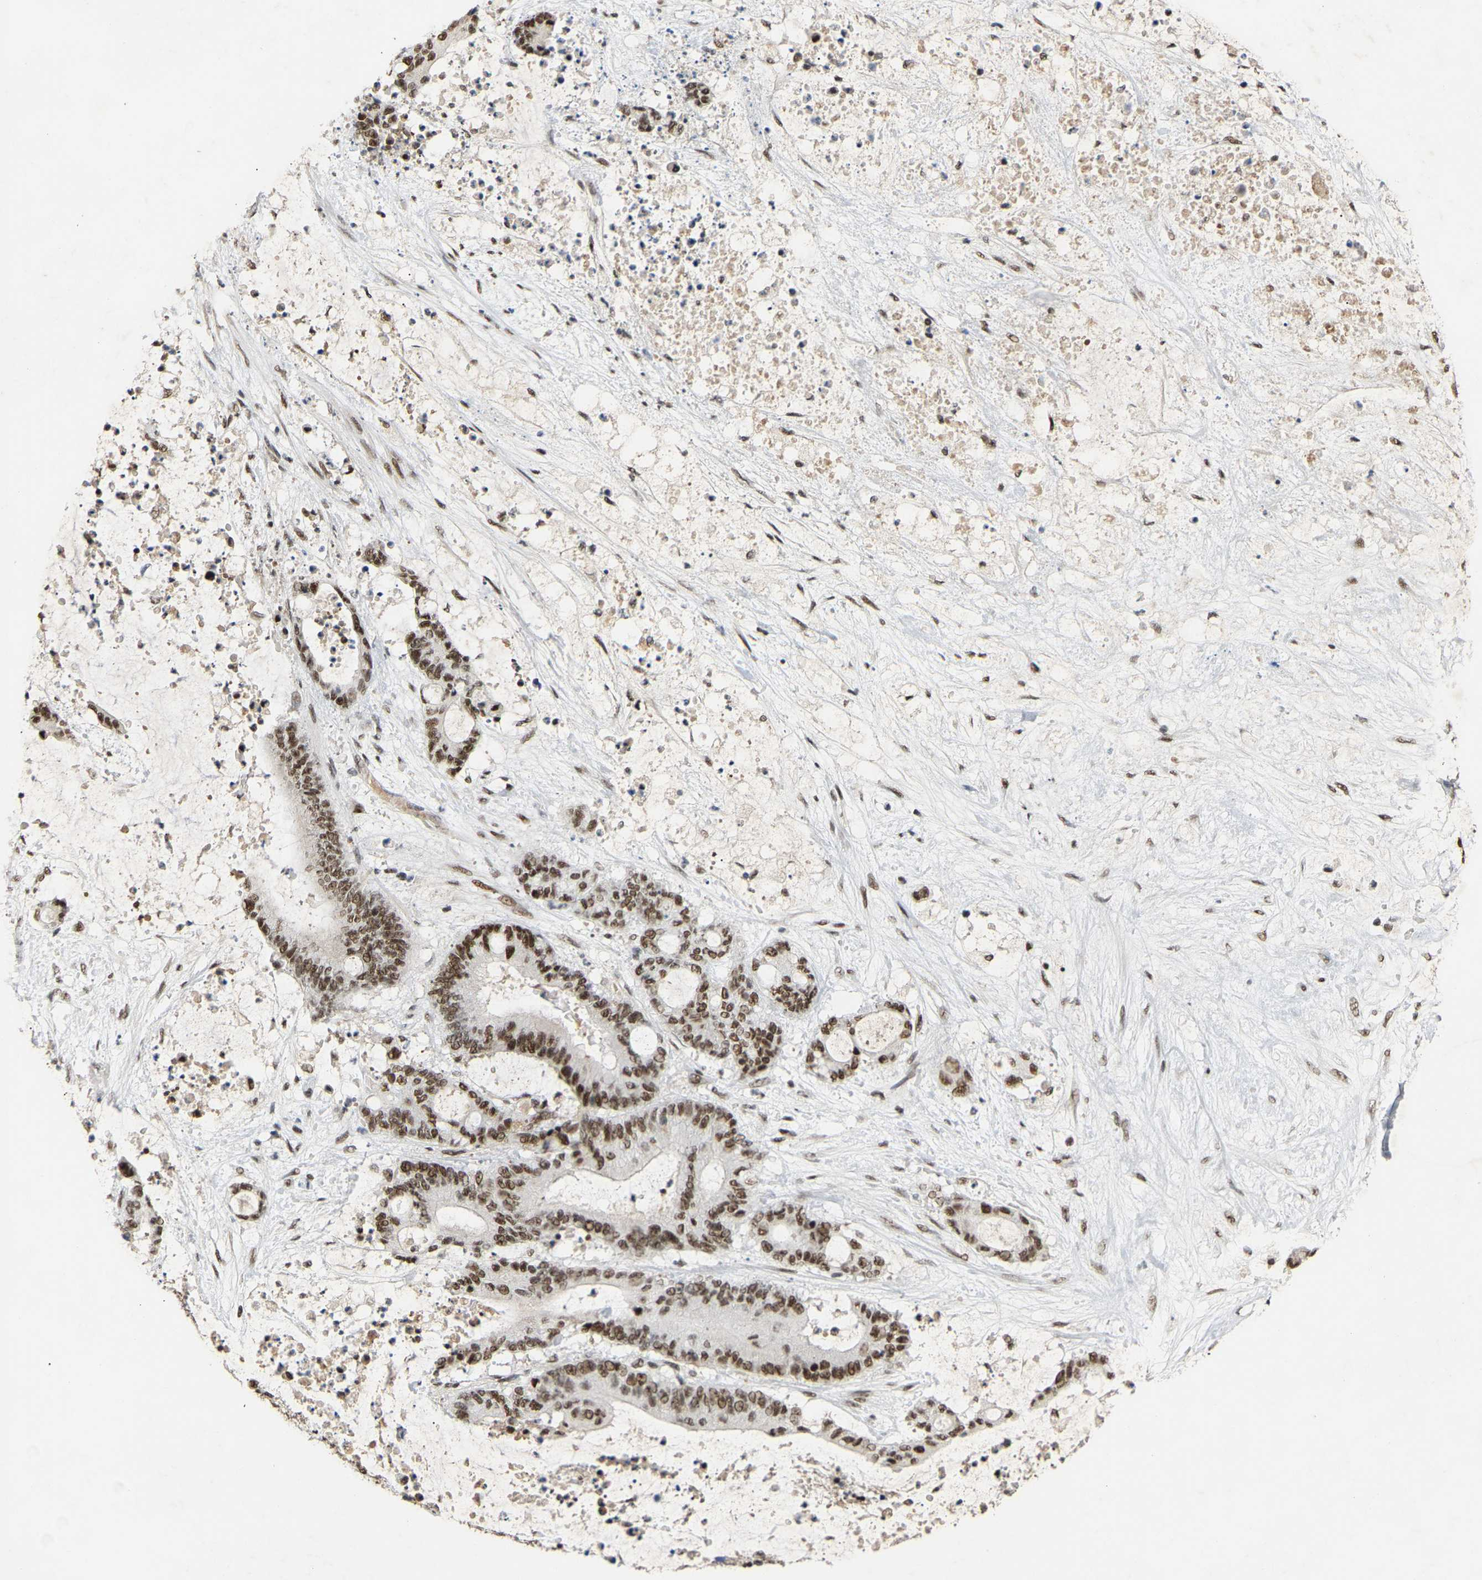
{"staining": {"intensity": "strong", "quantity": ">75%", "location": "nuclear"}, "tissue": "liver cancer", "cell_type": "Tumor cells", "image_type": "cancer", "snomed": [{"axis": "morphology", "description": "Normal tissue, NOS"}, {"axis": "morphology", "description": "Cholangiocarcinoma"}, {"axis": "topography", "description": "Liver"}, {"axis": "topography", "description": "Peripheral nerve tissue"}], "caption": "An image of cholangiocarcinoma (liver) stained for a protein demonstrates strong nuclear brown staining in tumor cells. Immunohistochemistry stains the protein of interest in brown and the nuclei are stained blue.", "gene": "NELFB", "patient": {"sex": "female", "age": 73}}